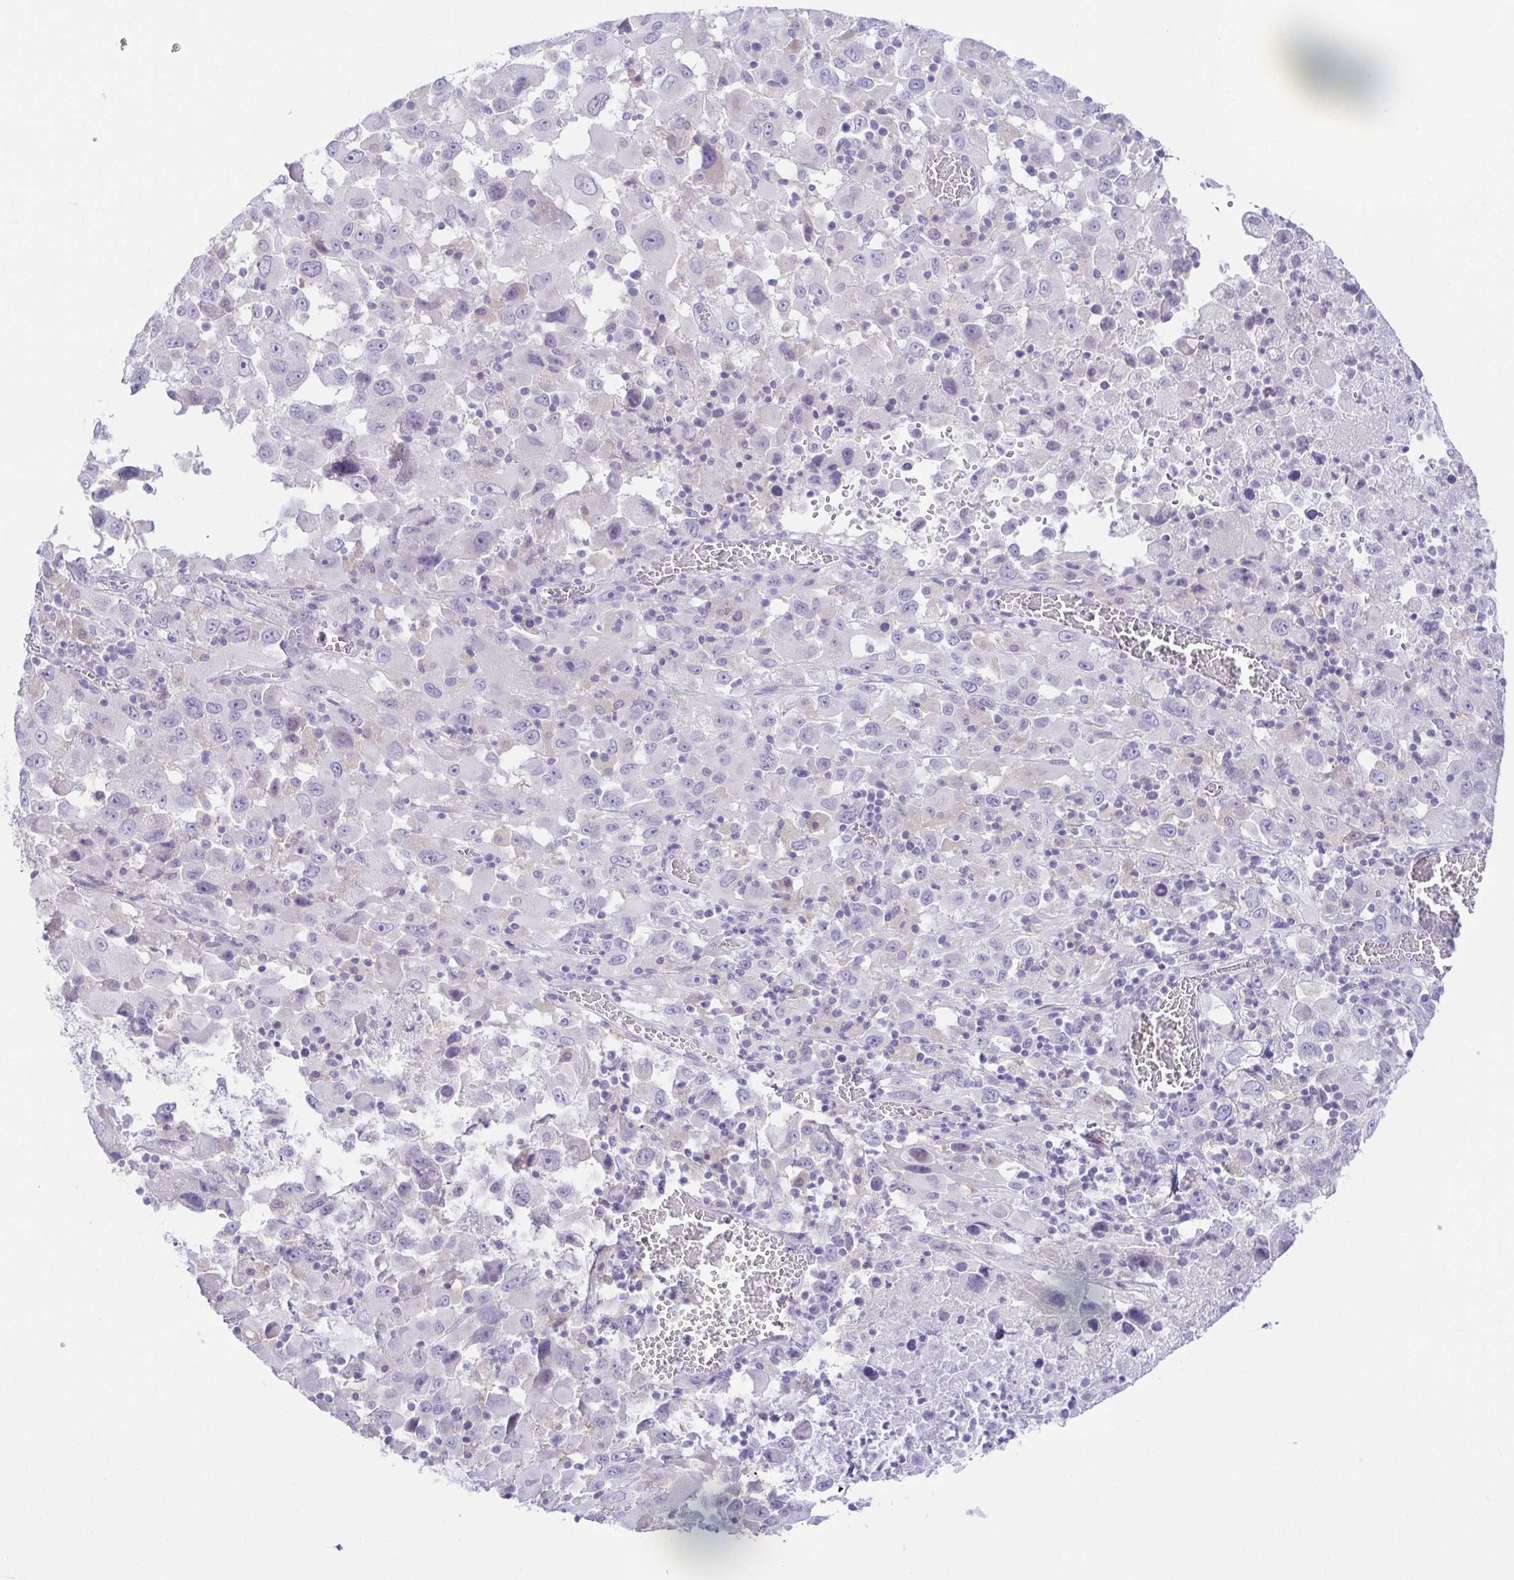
{"staining": {"intensity": "negative", "quantity": "none", "location": "none"}, "tissue": "melanoma", "cell_type": "Tumor cells", "image_type": "cancer", "snomed": [{"axis": "morphology", "description": "Malignant melanoma, Metastatic site"}, {"axis": "topography", "description": "Soft tissue"}], "caption": "The IHC image has no significant positivity in tumor cells of malignant melanoma (metastatic site) tissue. (DAB immunohistochemistry with hematoxylin counter stain).", "gene": "KRTDAP", "patient": {"sex": "male", "age": 50}}